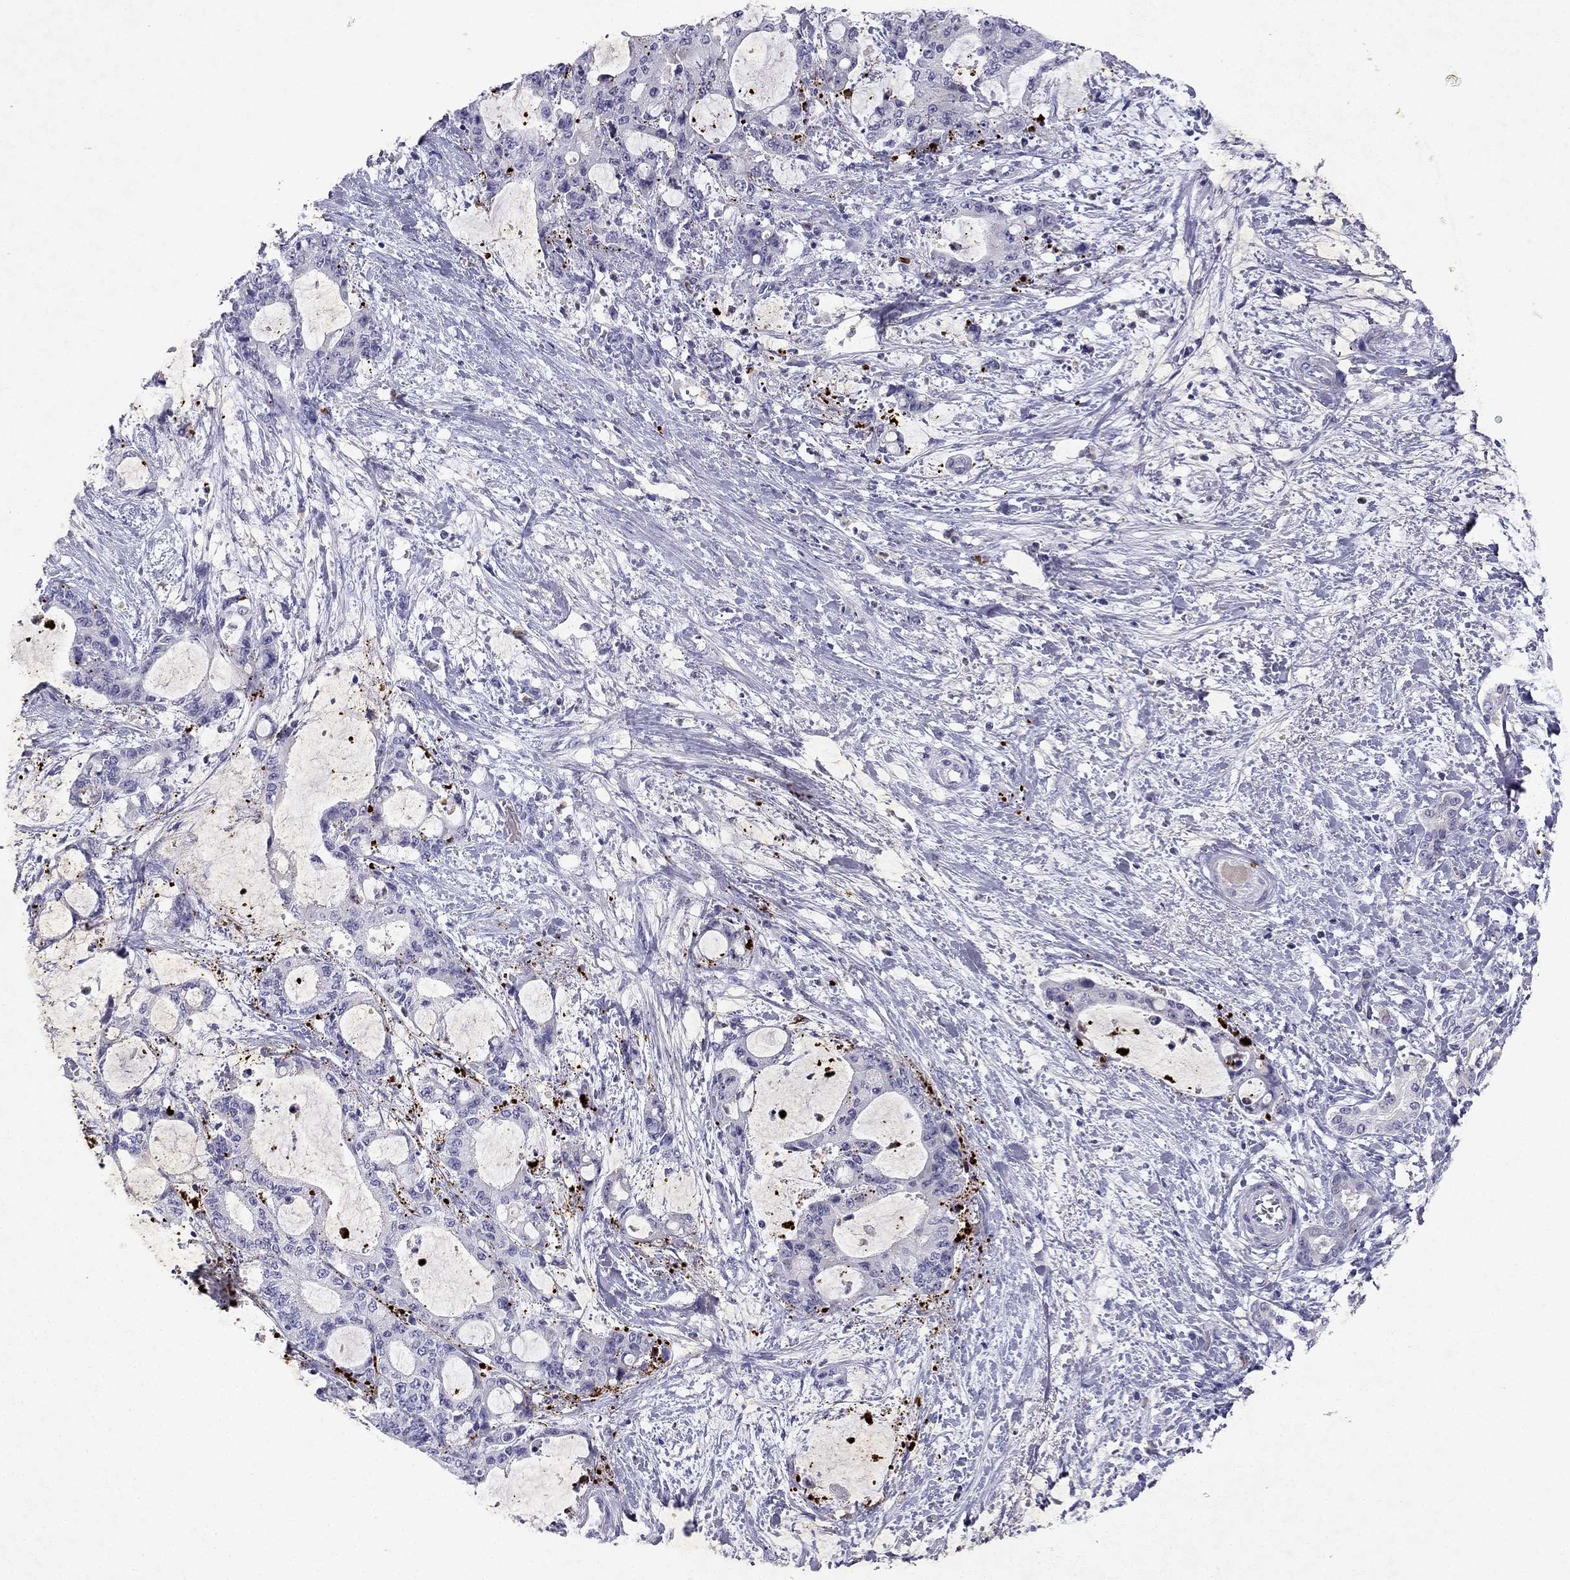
{"staining": {"intensity": "negative", "quantity": "none", "location": "none"}, "tissue": "liver cancer", "cell_type": "Tumor cells", "image_type": "cancer", "snomed": [{"axis": "morphology", "description": "Normal tissue, NOS"}, {"axis": "morphology", "description": "Cholangiocarcinoma"}, {"axis": "topography", "description": "Liver"}, {"axis": "topography", "description": "Peripheral nerve tissue"}], "caption": "Liver cancer was stained to show a protein in brown. There is no significant expression in tumor cells. The staining was performed using DAB to visualize the protein expression in brown, while the nuclei were stained in blue with hematoxylin (Magnification: 20x).", "gene": "SLC6A4", "patient": {"sex": "female", "age": 73}}